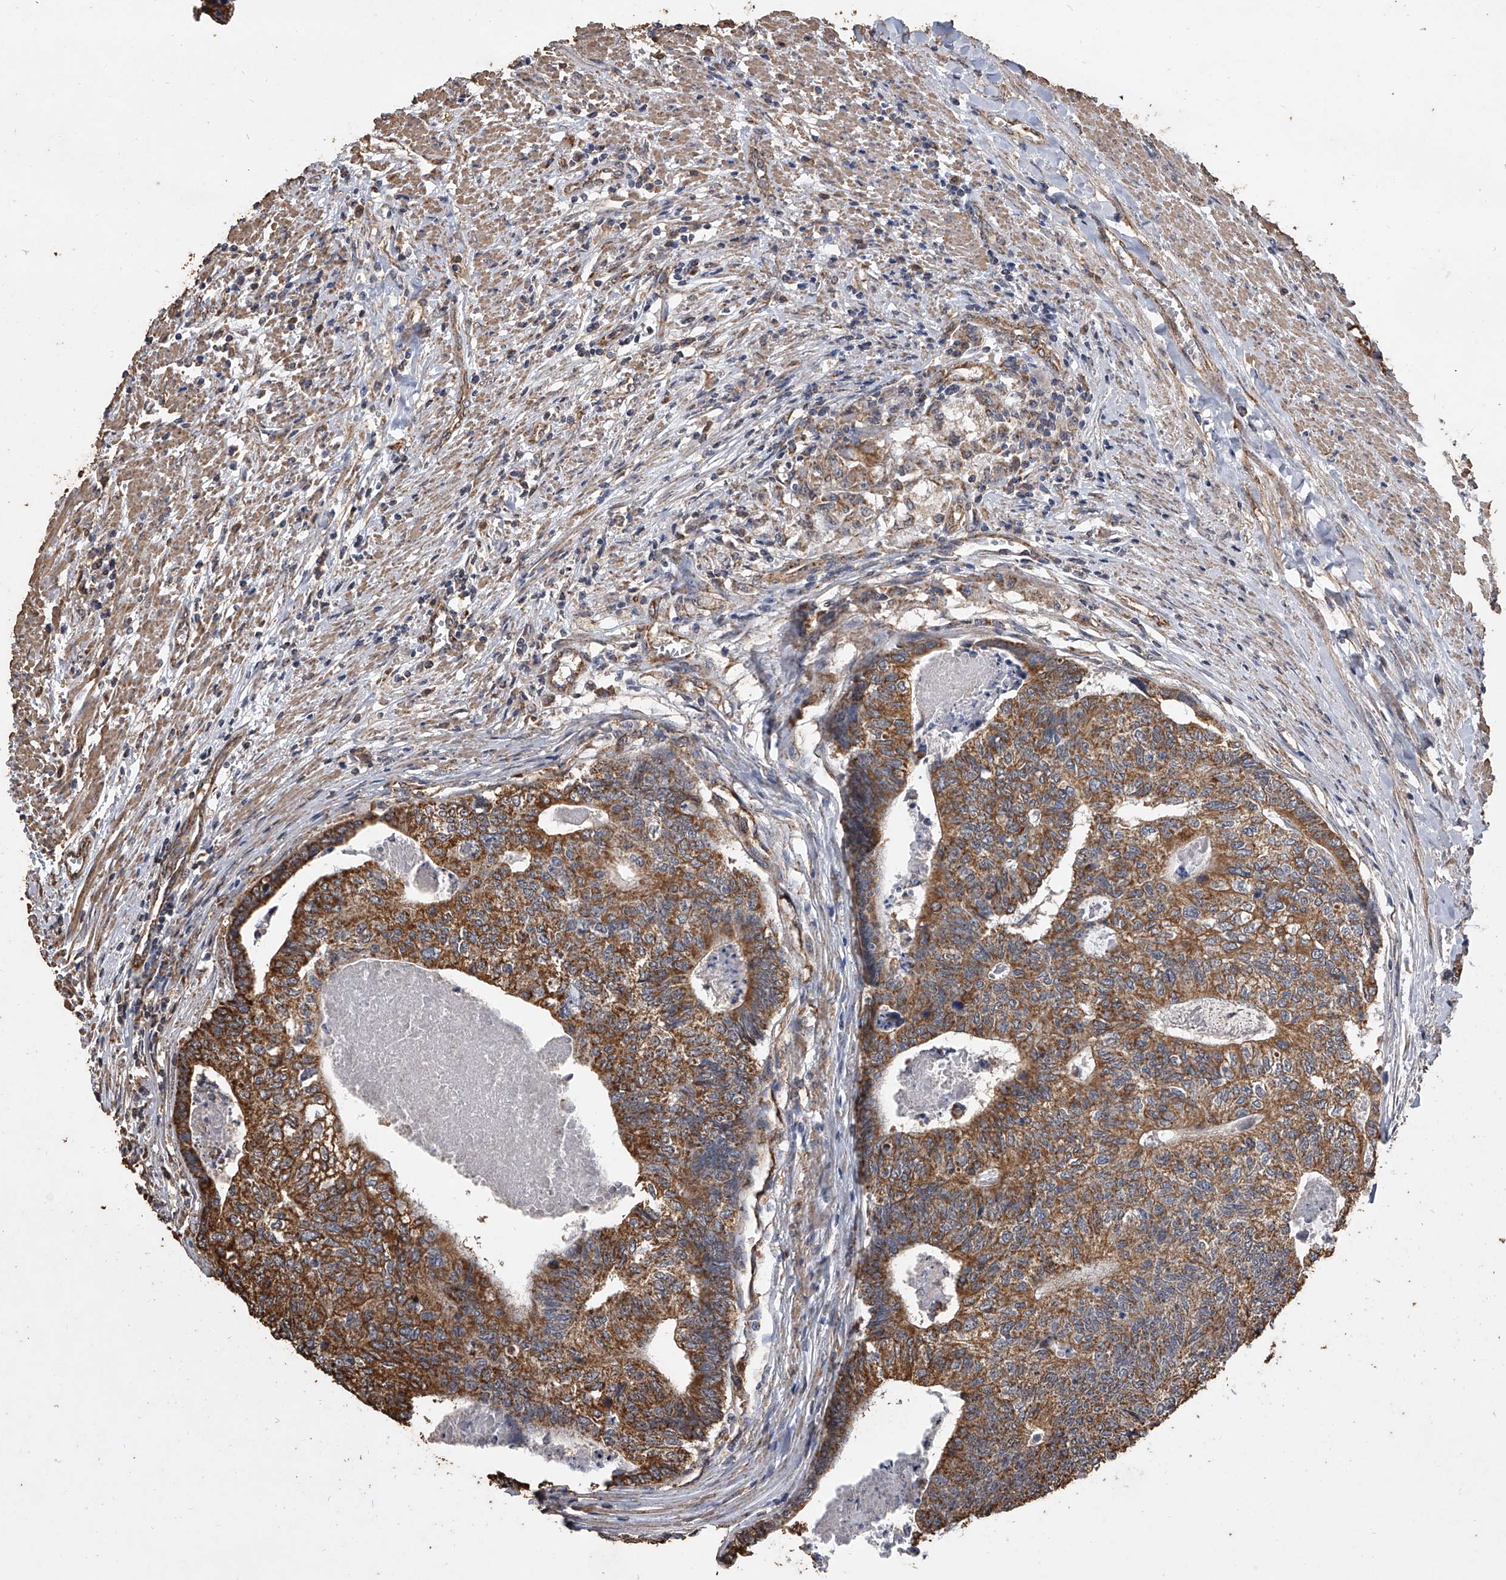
{"staining": {"intensity": "strong", "quantity": ">75%", "location": "cytoplasmic/membranous"}, "tissue": "colorectal cancer", "cell_type": "Tumor cells", "image_type": "cancer", "snomed": [{"axis": "morphology", "description": "Adenocarcinoma, NOS"}, {"axis": "topography", "description": "Colon"}], "caption": "Immunohistochemistry (IHC) of colorectal cancer demonstrates high levels of strong cytoplasmic/membranous positivity in about >75% of tumor cells.", "gene": "MRPL28", "patient": {"sex": "female", "age": 67}}